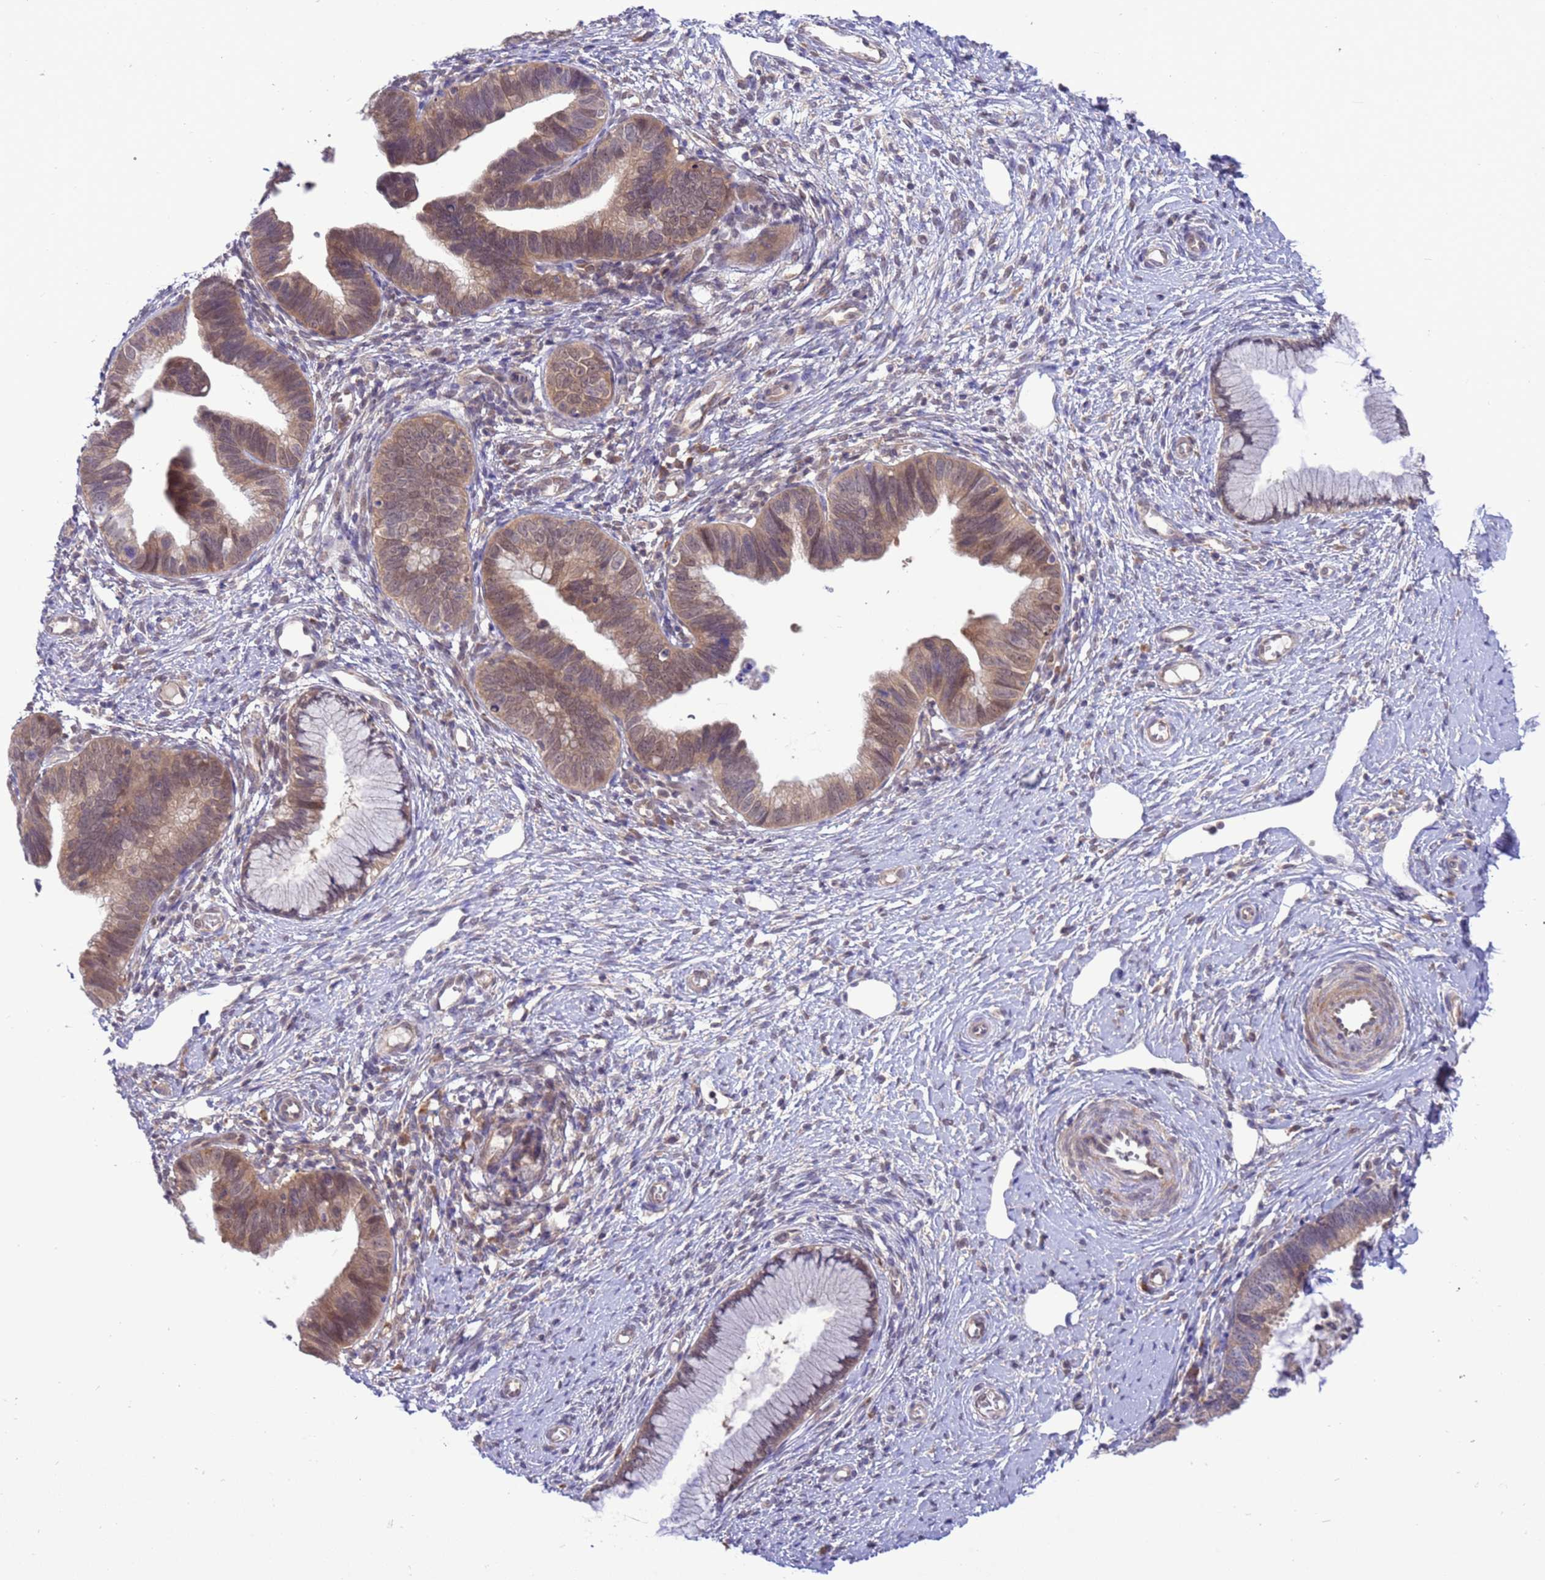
{"staining": {"intensity": "moderate", "quantity": ">75%", "location": "cytoplasmic/membranous,nuclear"}, "tissue": "cervical cancer", "cell_type": "Tumor cells", "image_type": "cancer", "snomed": [{"axis": "morphology", "description": "Adenocarcinoma, NOS"}, {"axis": "topography", "description": "Cervix"}], "caption": "Protein staining of cervical cancer tissue displays moderate cytoplasmic/membranous and nuclear expression in approximately >75% of tumor cells.", "gene": "ZNF461", "patient": {"sex": "female", "age": 36}}